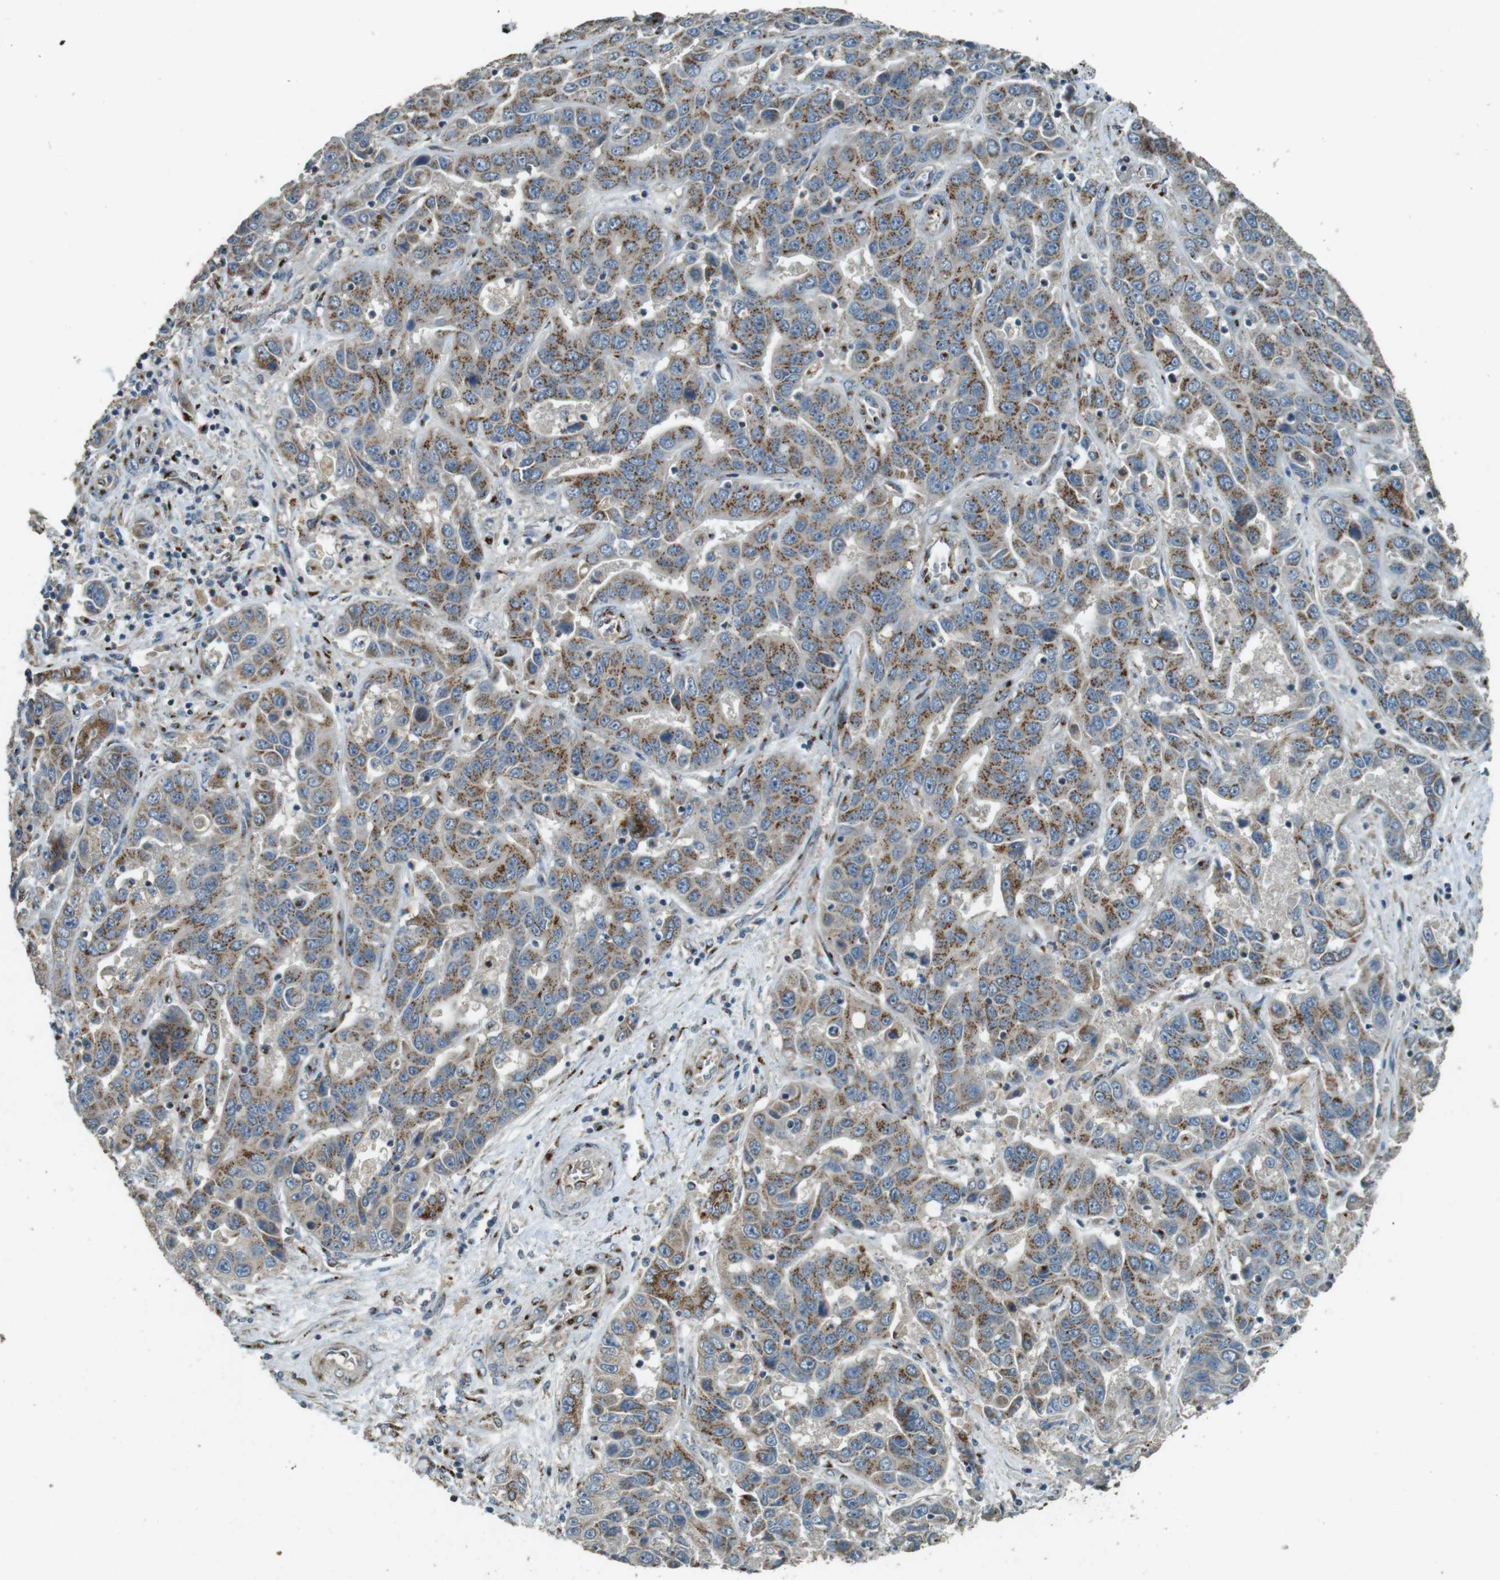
{"staining": {"intensity": "moderate", "quantity": ">75%", "location": "cytoplasmic/membranous"}, "tissue": "liver cancer", "cell_type": "Tumor cells", "image_type": "cancer", "snomed": [{"axis": "morphology", "description": "Cholangiocarcinoma"}, {"axis": "topography", "description": "Liver"}], "caption": "High-power microscopy captured an immunohistochemistry photomicrograph of liver cholangiocarcinoma, revealing moderate cytoplasmic/membranous positivity in about >75% of tumor cells.", "gene": "TMEM115", "patient": {"sex": "female", "age": 52}}